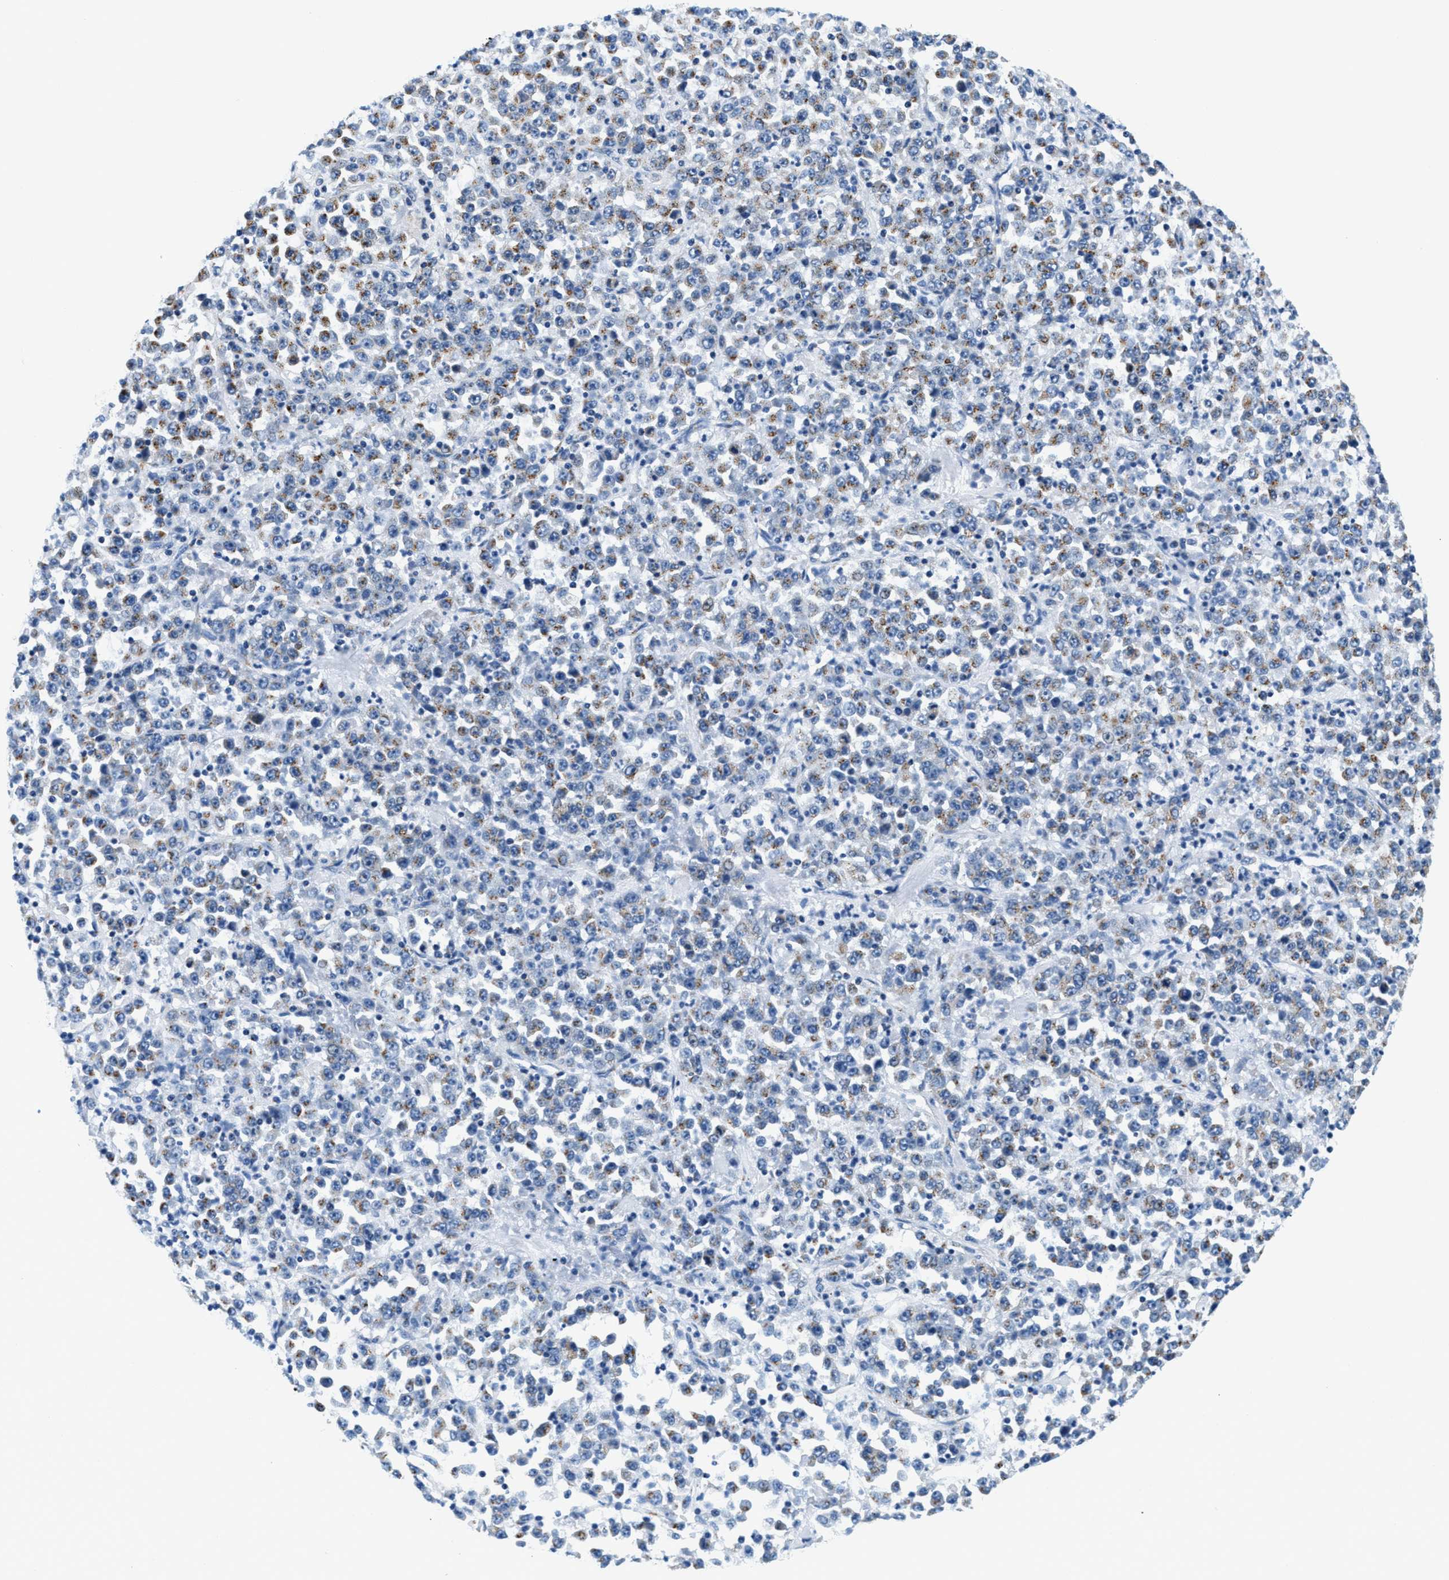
{"staining": {"intensity": "weak", "quantity": ">75%", "location": "cytoplasmic/membranous"}, "tissue": "stomach cancer", "cell_type": "Tumor cells", "image_type": "cancer", "snomed": [{"axis": "morphology", "description": "Normal tissue, NOS"}, {"axis": "morphology", "description": "Adenocarcinoma, NOS"}, {"axis": "topography", "description": "Stomach, upper"}, {"axis": "topography", "description": "Stomach"}], "caption": "Immunohistochemistry staining of stomach cancer (adenocarcinoma), which demonstrates low levels of weak cytoplasmic/membranous staining in about >75% of tumor cells indicating weak cytoplasmic/membranous protein expression. The staining was performed using DAB (brown) for protein detection and nuclei were counterstained in hematoxylin (blue).", "gene": "VPS53", "patient": {"sex": "male", "age": 59}}